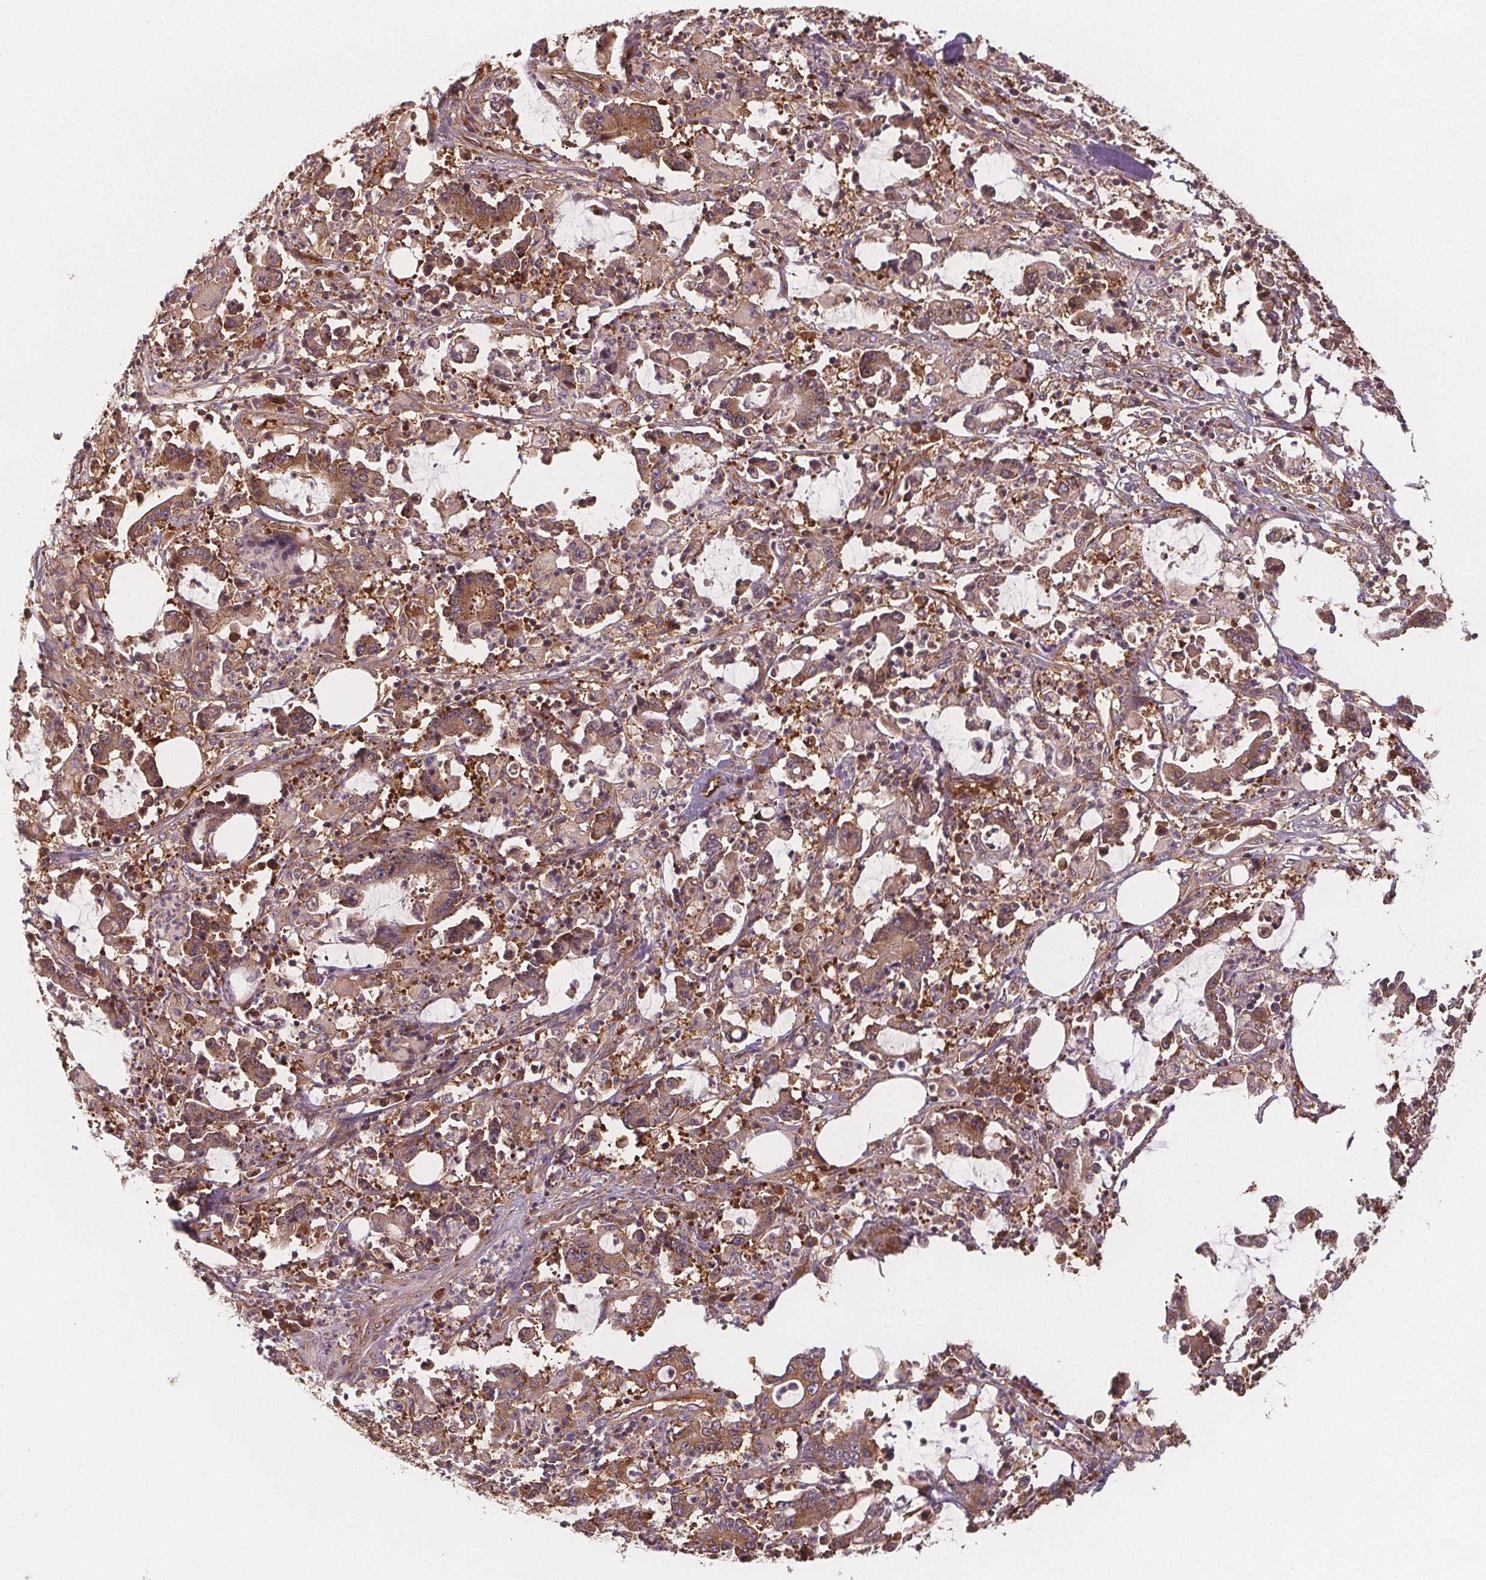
{"staining": {"intensity": "moderate", "quantity": ">75%", "location": "cytoplasmic/membranous"}, "tissue": "stomach cancer", "cell_type": "Tumor cells", "image_type": "cancer", "snomed": [{"axis": "morphology", "description": "Adenocarcinoma, NOS"}, {"axis": "topography", "description": "Stomach, upper"}], "caption": "Immunohistochemistry (IHC) photomicrograph of neoplastic tissue: stomach adenocarcinoma stained using immunohistochemistry (IHC) reveals medium levels of moderate protein expression localized specifically in the cytoplasmic/membranous of tumor cells, appearing as a cytoplasmic/membranous brown color.", "gene": "EIF3D", "patient": {"sex": "male", "age": 68}}